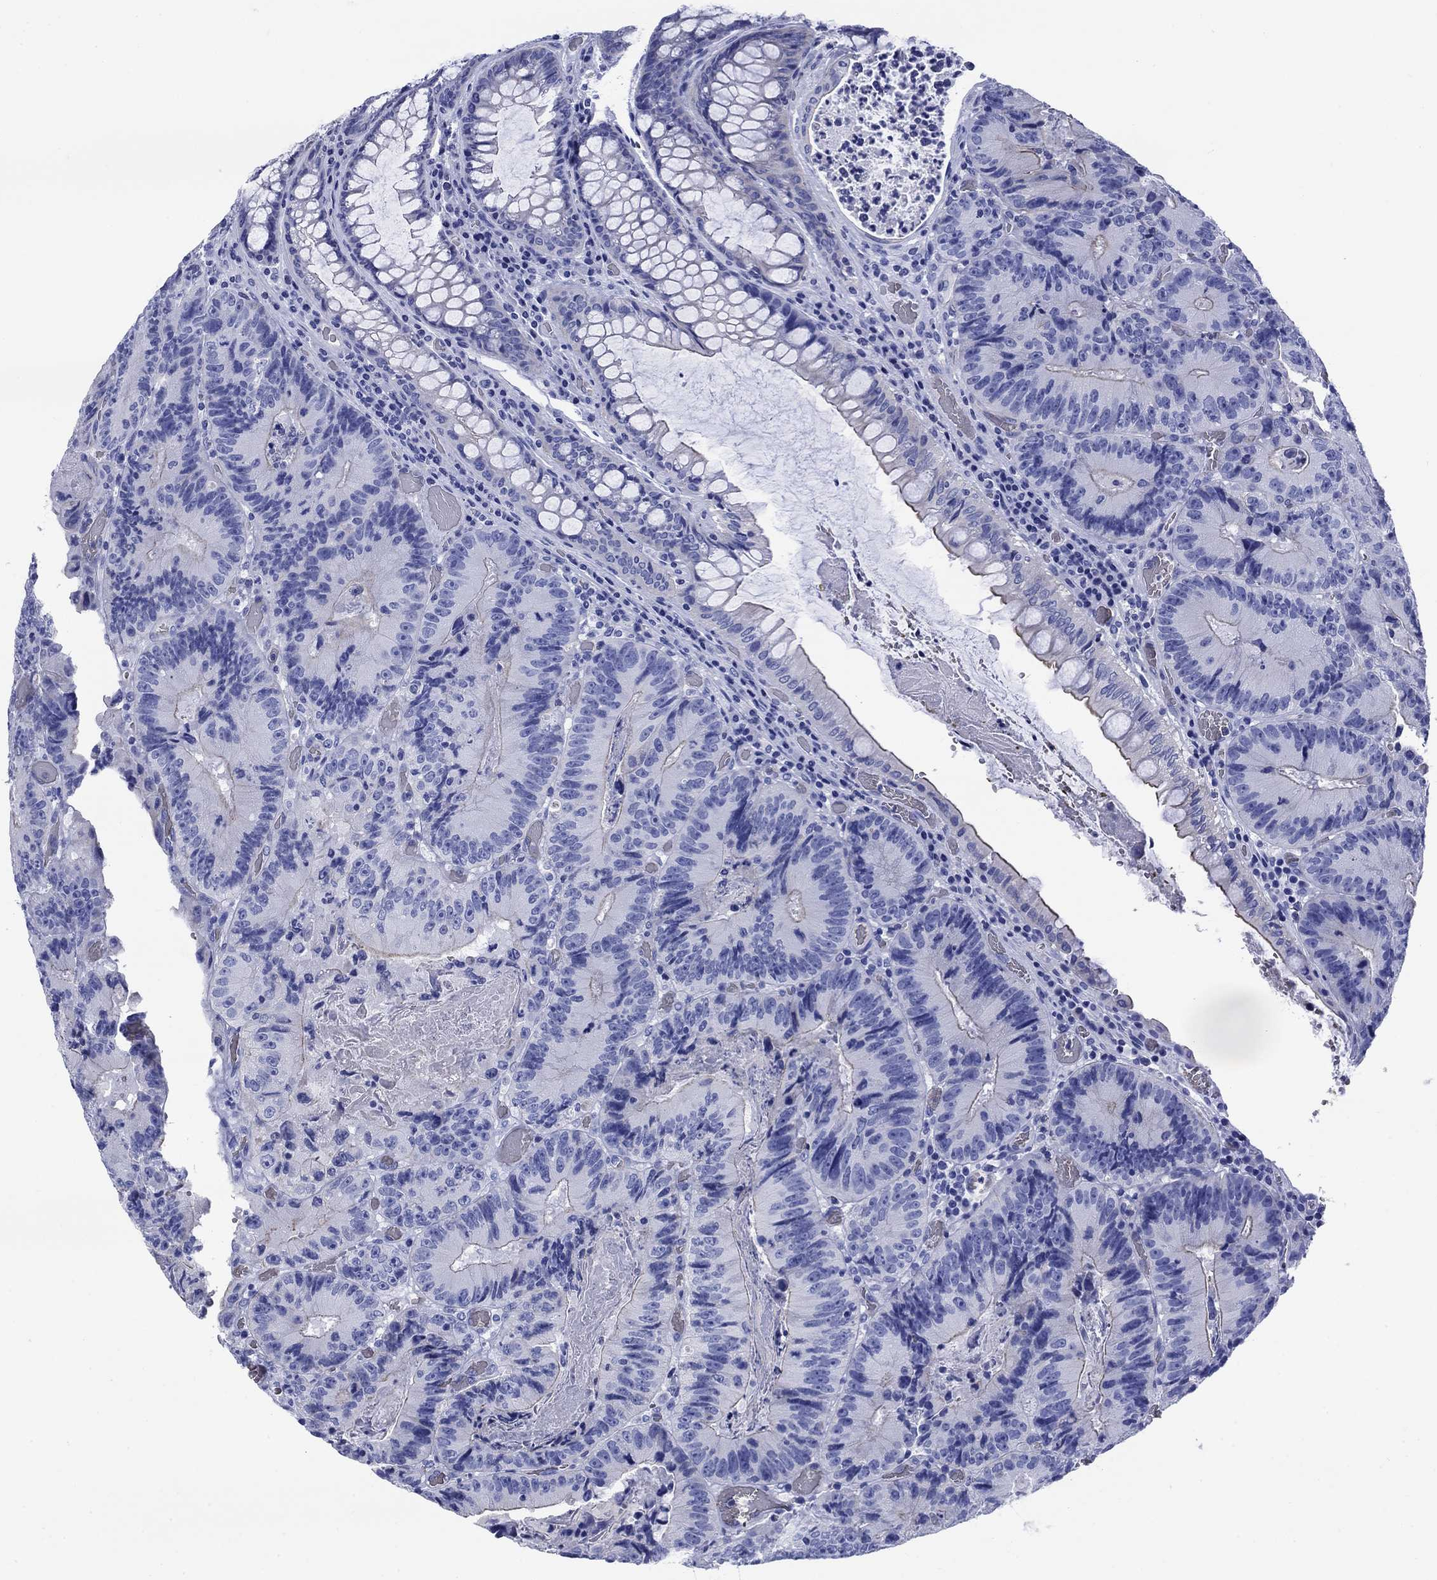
{"staining": {"intensity": "negative", "quantity": "none", "location": "none"}, "tissue": "colorectal cancer", "cell_type": "Tumor cells", "image_type": "cancer", "snomed": [{"axis": "morphology", "description": "Adenocarcinoma, NOS"}, {"axis": "topography", "description": "Colon"}], "caption": "High magnification brightfield microscopy of colorectal cancer stained with DAB (3,3'-diaminobenzidine) (brown) and counterstained with hematoxylin (blue): tumor cells show no significant positivity.", "gene": "SLC1A2", "patient": {"sex": "female", "age": 86}}